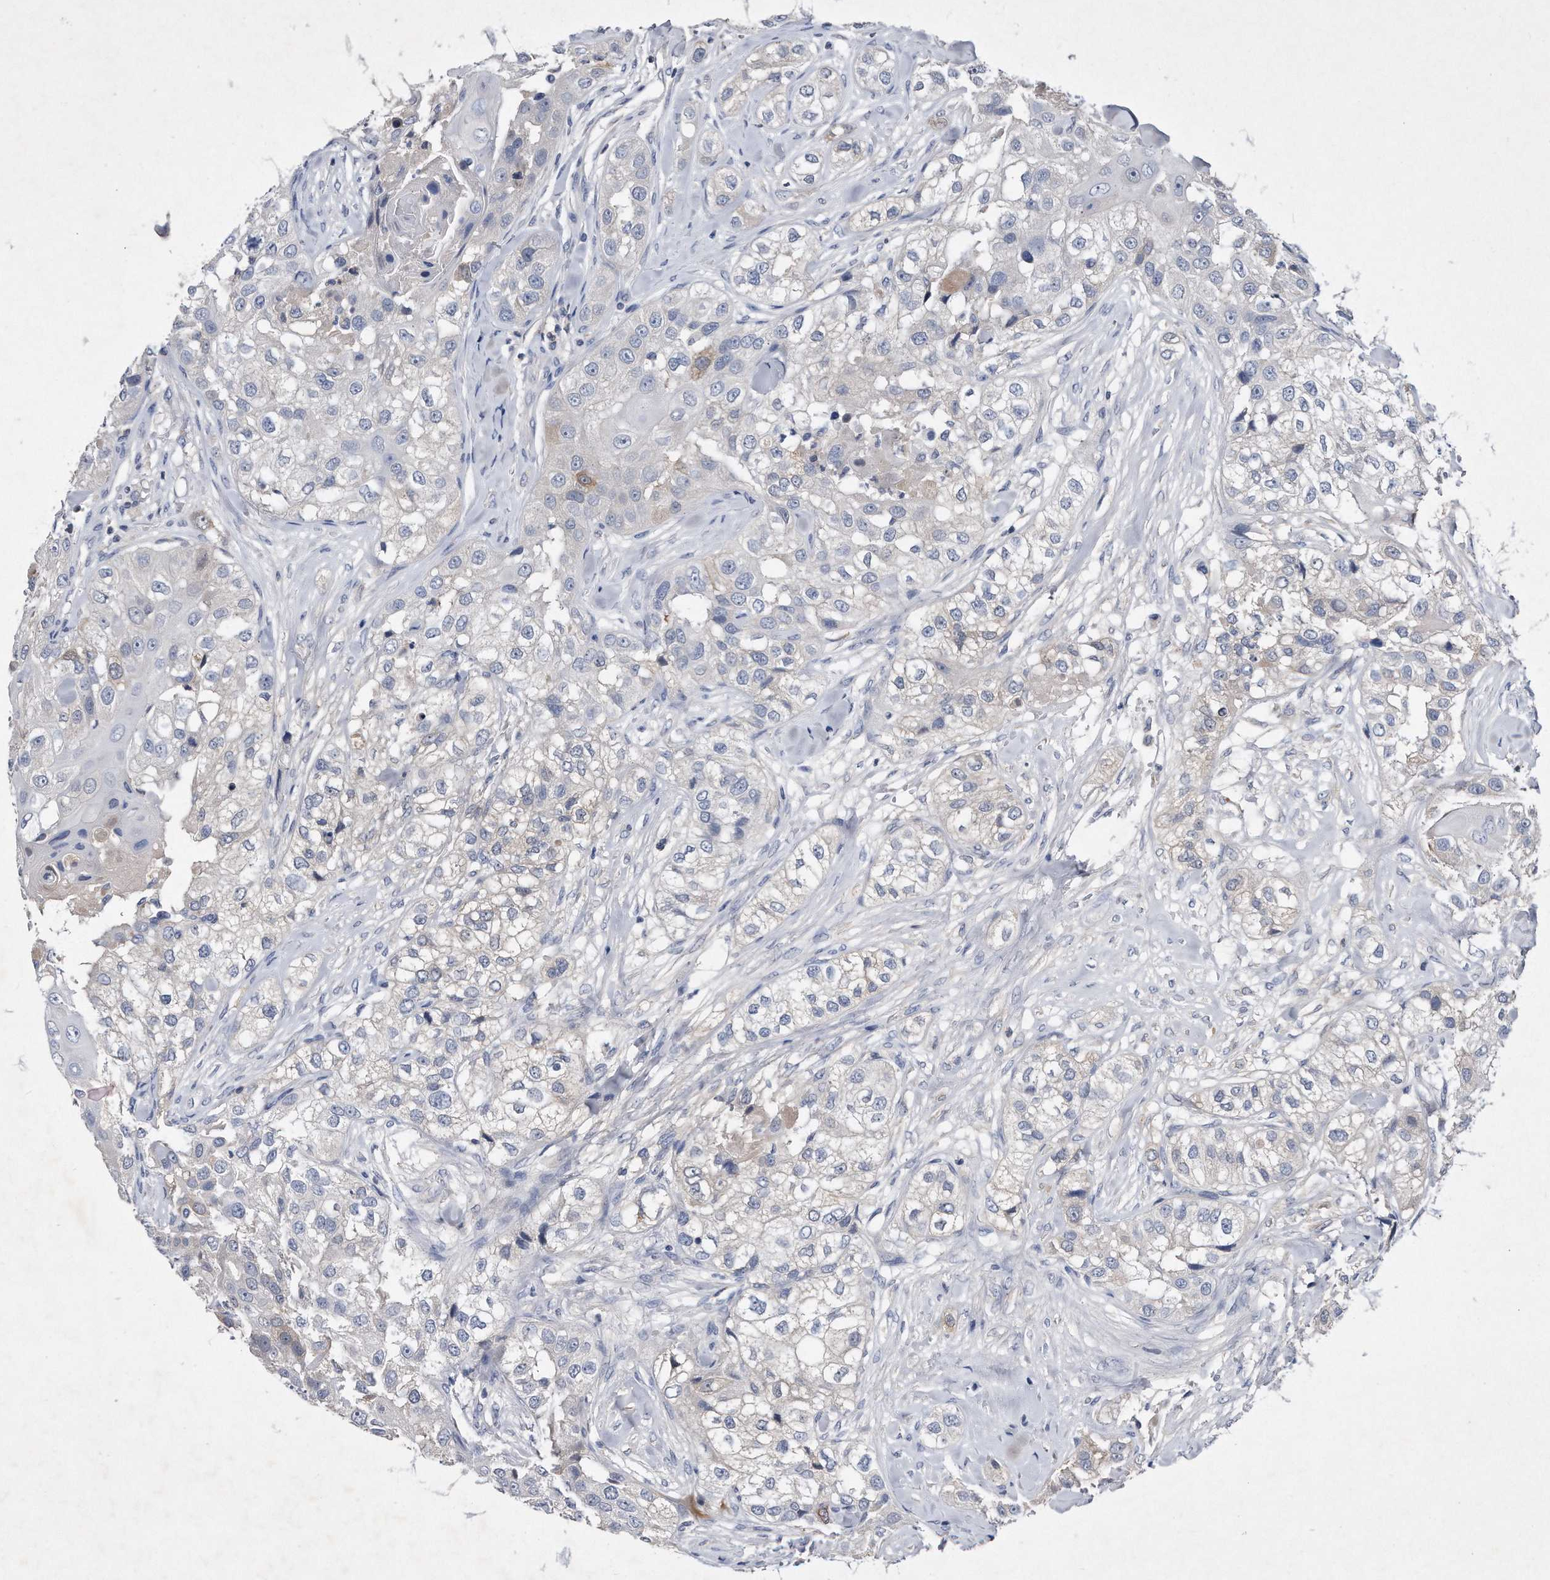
{"staining": {"intensity": "negative", "quantity": "none", "location": "none"}, "tissue": "head and neck cancer", "cell_type": "Tumor cells", "image_type": "cancer", "snomed": [{"axis": "morphology", "description": "Normal tissue, NOS"}, {"axis": "morphology", "description": "Squamous cell carcinoma, NOS"}, {"axis": "topography", "description": "Skeletal muscle"}, {"axis": "topography", "description": "Head-Neck"}], "caption": "An immunohistochemistry photomicrograph of head and neck cancer is shown. There is no staining in tumor cells of head and neck cancer.", "gene": "ASNS", "patient": {"sex": "male", "age": 51}}